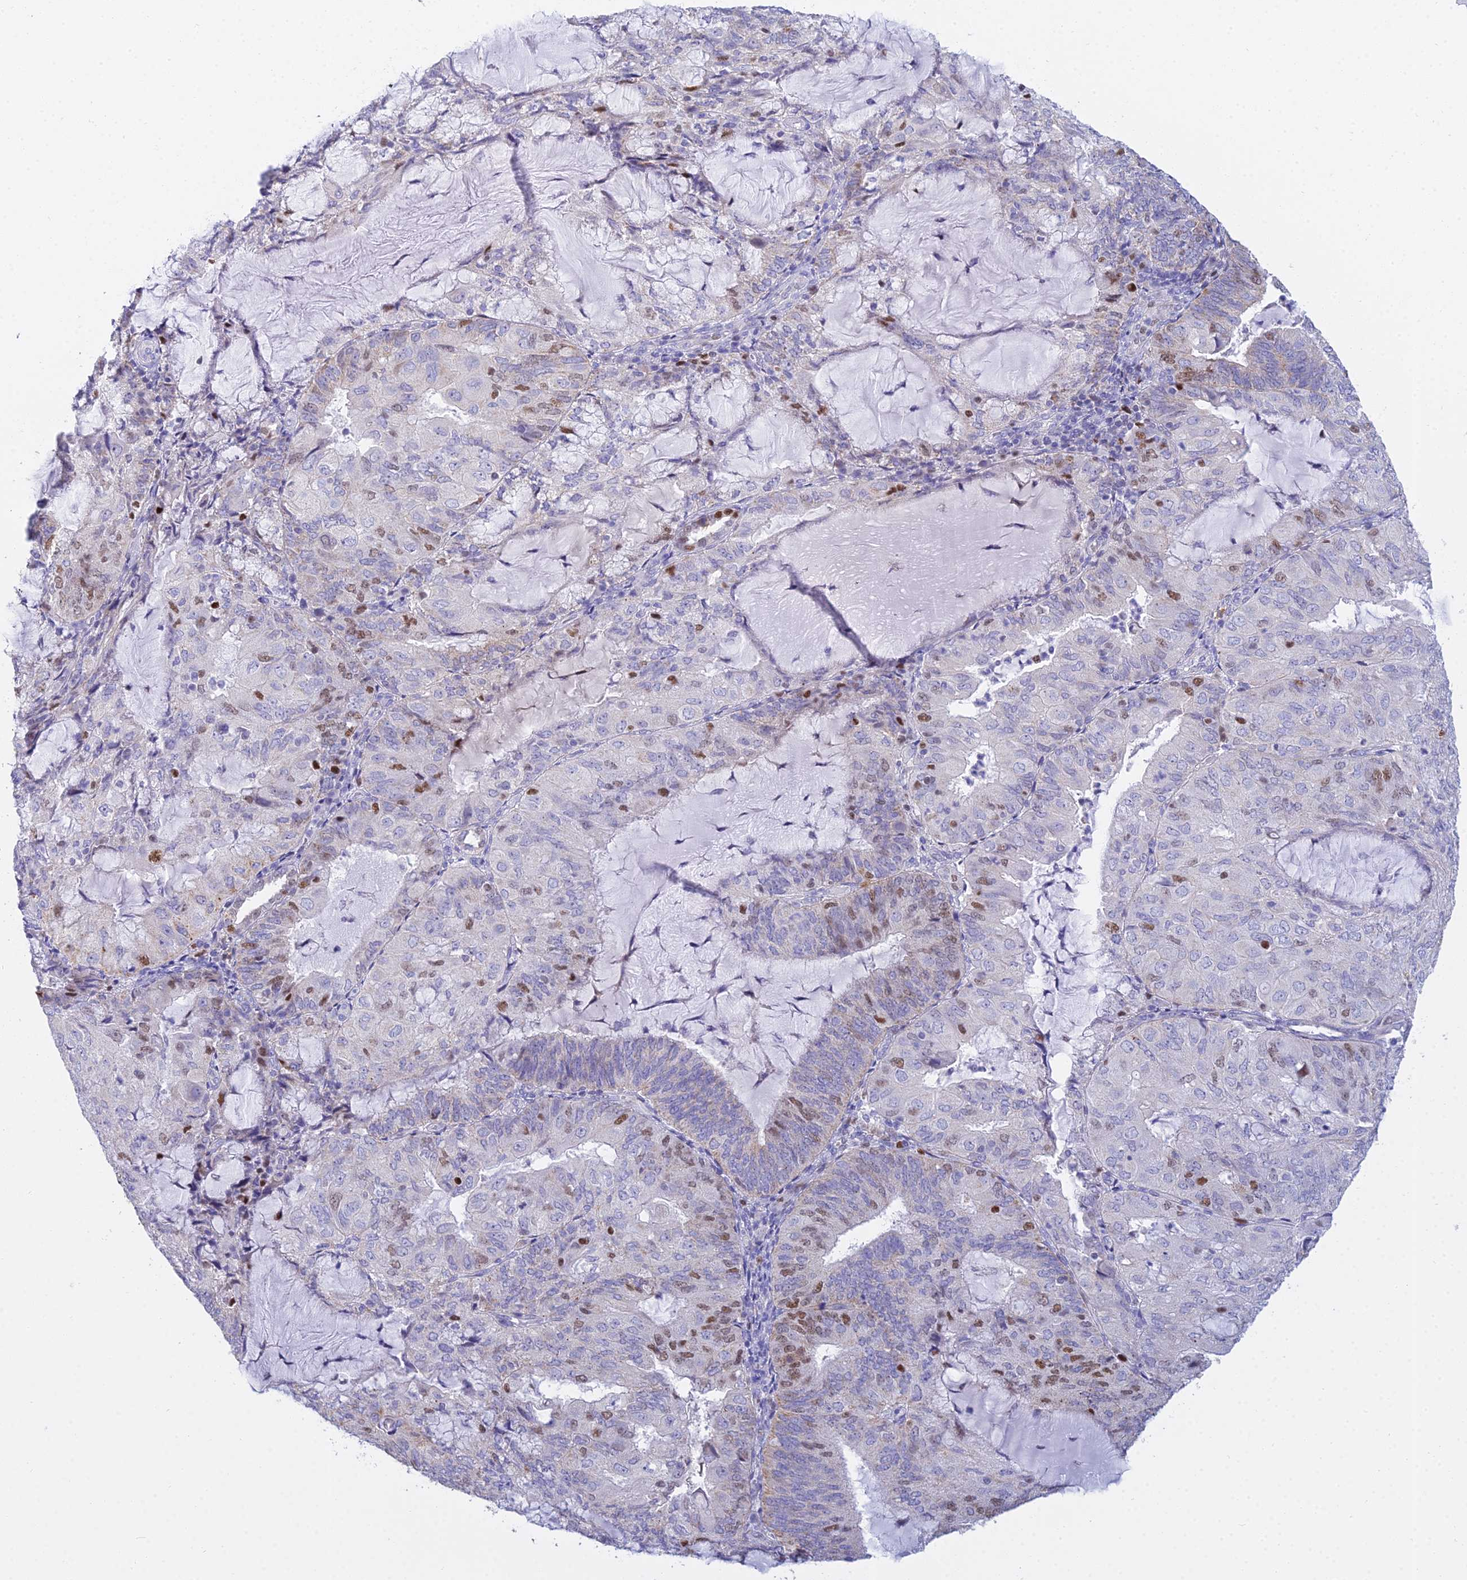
{"staining": {"intensity": "moderate", "quantity": "<25%", "location": "nuclear"}, "tissue": "endometrial cancer", "cell_type": "Tumor cells", "image_type": "cancer", "snomed": [{"axis": "morphology", "description": "Adenocarcinoma, NOS"}, {"axis": "topography", "description": "Endometrium"}], "caption": "Immunohistochemistry (IHC) staining of endometrial adenocarcinoma, which shows low levels of moderate nuclear expression in approximately <25% of tumor cells indicating moderate nuclear protein staining. The staining was performed using DAB (3,3'-diaminobenzidine) (brown) for protein detection and nuclei were counterstained in hematoxylin (blue).", "gene": "MCM2", "patient": {"sex": "female", "age": 81}}